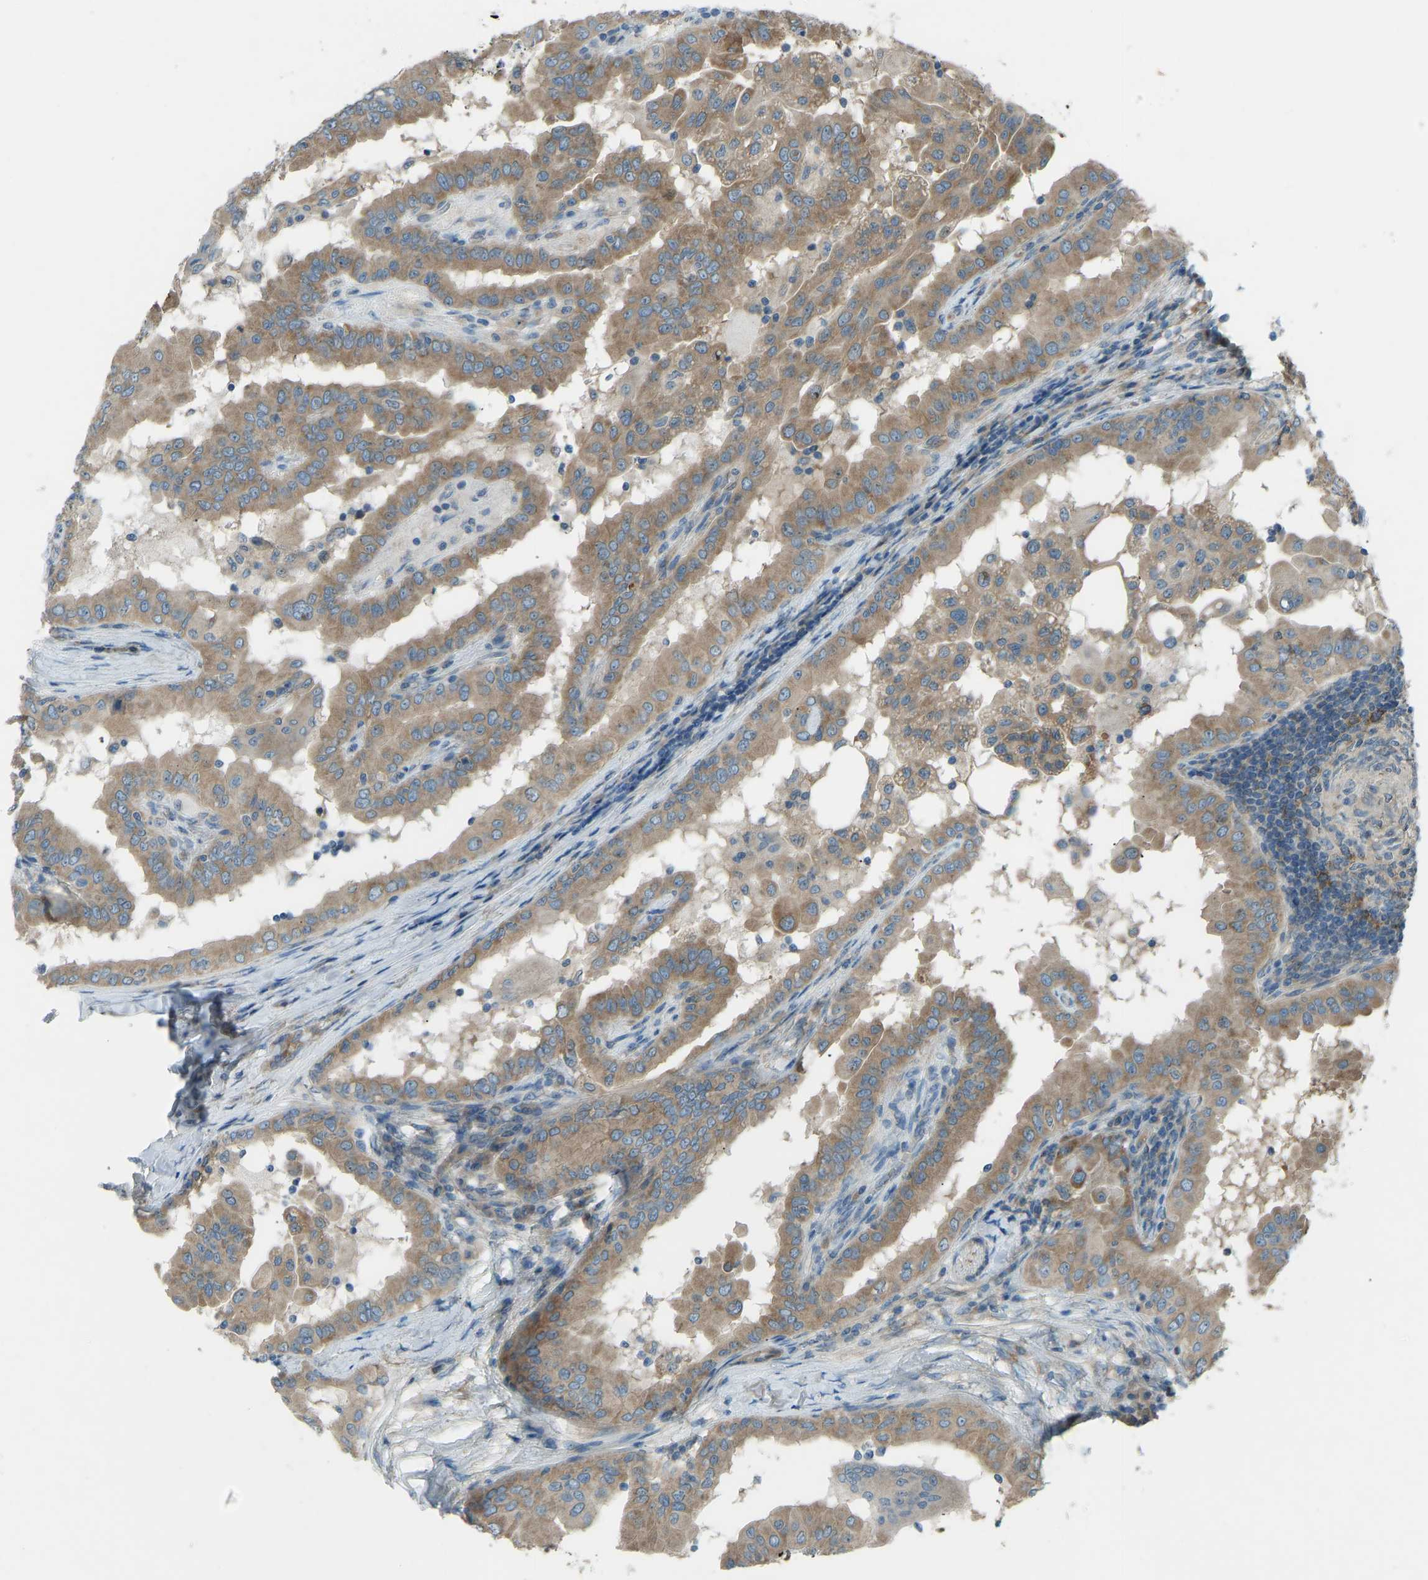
{"staining": {"intensity": "moderate", "quantity": ">75%", "location": "cytoplasmic/membranous"}, "tissue": "thyroid cancer", "cell_type": "Tumor cells", "image_type": "cancer", "snomed": [{"axis": "morphology", "description": "Papillary adenocarcinoma, NOS"}, {"axis": "topography", "description": "Thyroid gland"}], "caption": "Human thyroid cancer stained with a protein marker shows moderate staining in tumor cells.", "gene": "STAU2", "patient": {"sex": "male", "age": 33}}